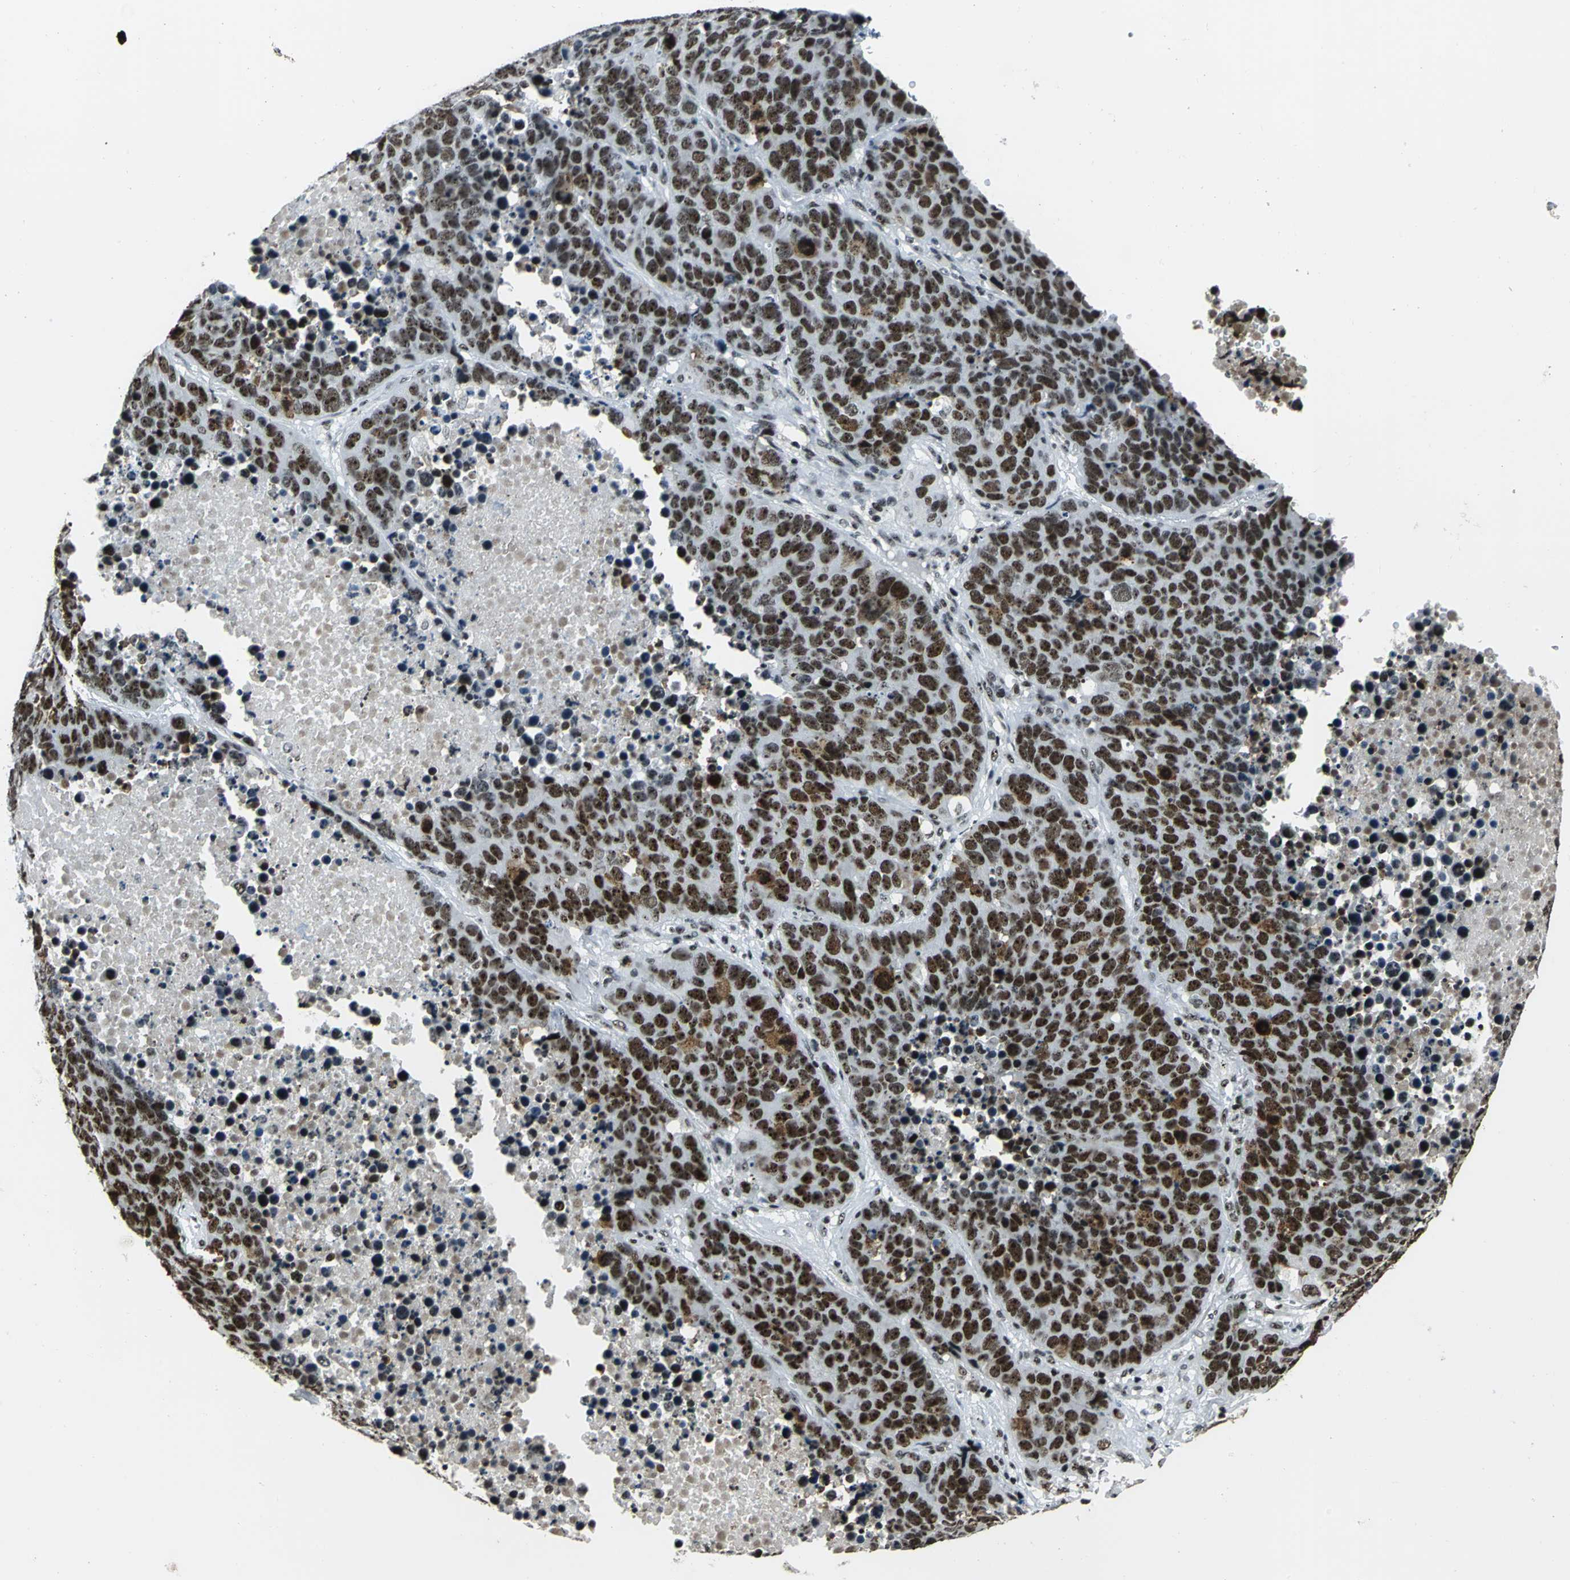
{"staining": {"intensity": "strong", "quantity": ">75%", "location": "nuclear"}, "tissue": "carcinoid", "cell_type": "Tumor cells", "image_type": "cancer", "snomed": [{"axis": "morphology", "description": "Carcinoid, malignant, NOS"}, {"axis": "topography", "description": "Lung"}], "caption": "Human carcinoid stained with a protein marker displays strong staining in tumor cells.", "gene": "UBTF", "patient": {"sex": "male", "age": 60}}